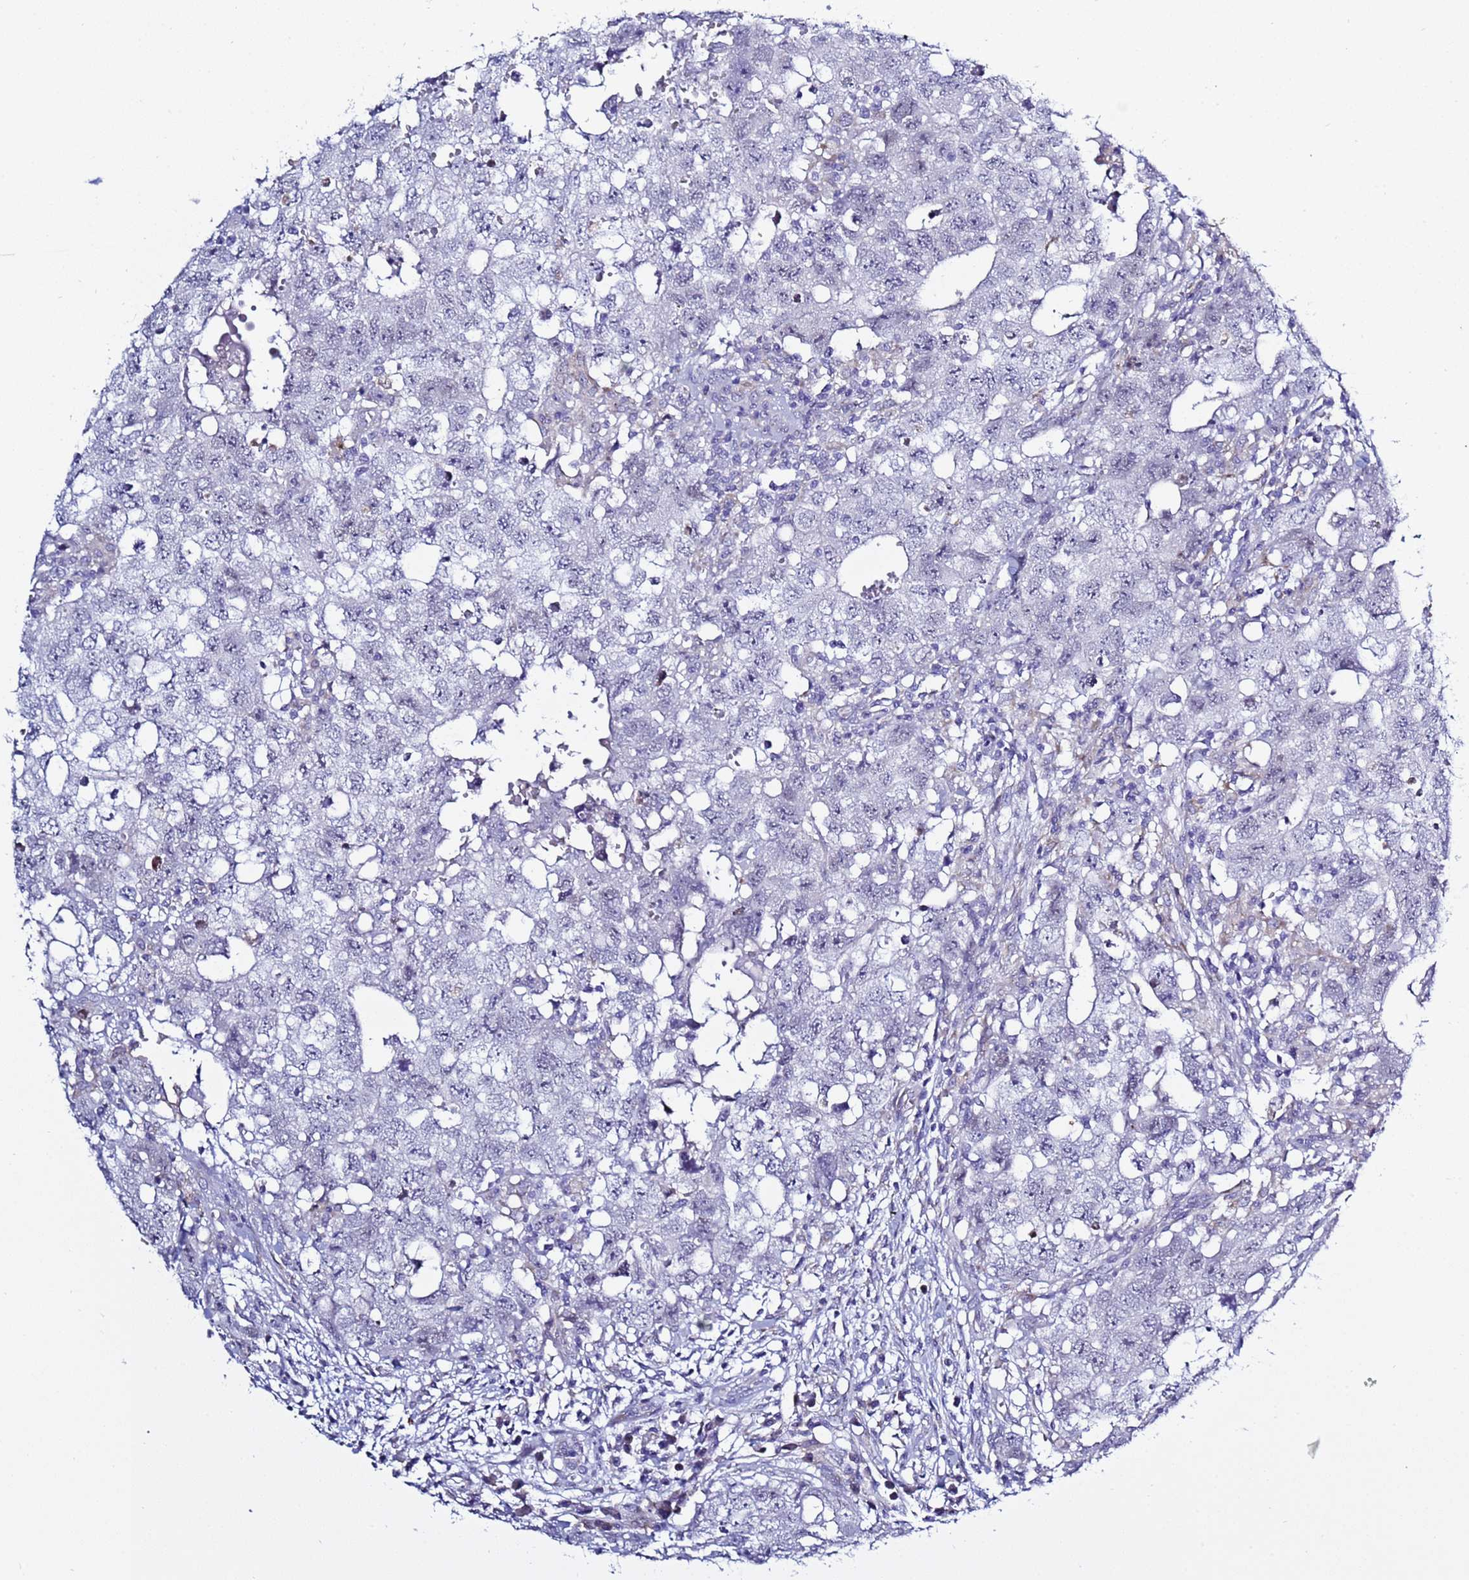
{"staining": {"intensity": "negative", "quantity": "none", "location": "none"}, "tissue": "testis cancer", "cell_type": "Tumor cells", "image_type": "cancer", "snomed": [{"axis": "morphology", "description": "Seminoma, NOS"}, {"axis": "morphology", "description": "Carcinoma, Embryonal, NOS"}, {"axis": "topography", "description": "Testis"}], "caption": "Protein analysis of embryonal carcinoma (testis) shows no significant staining in tumor cells.", "gene": "ABHD17B", "patient": {"sex": "male", "age": 29}}